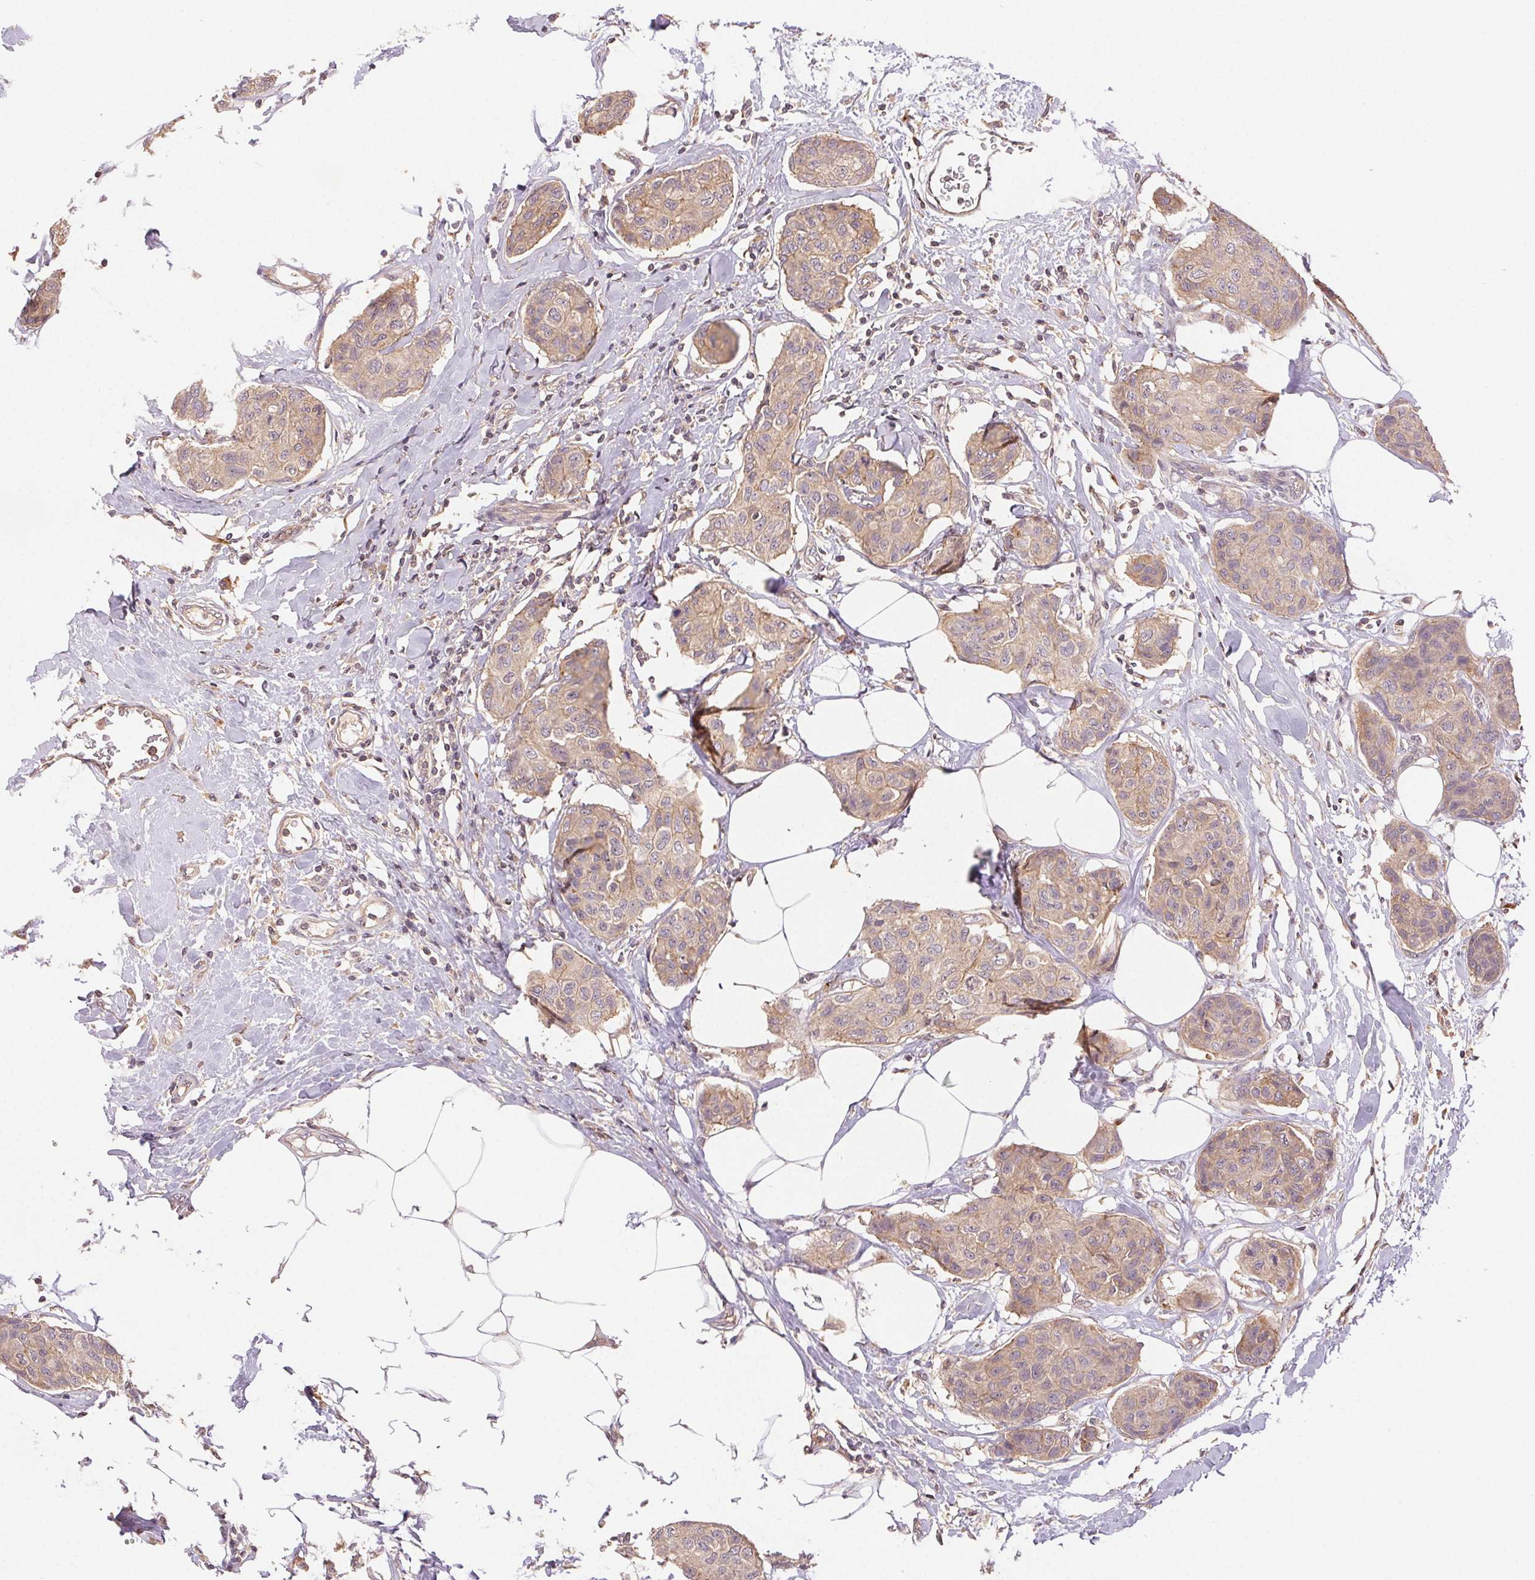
{"staining": {"intensity": "weak", "quantity": ">75%", "location": "cytoplasmic/membranous"}, "tissue": "breast cancer", "cell_type": "Tumor cells", "image_type": "cancer", "snomed": [{"axis": "morphology", "description": "Duct carcinoma"}, {"axis": "topography", "description": "Breast"}], "caption": "High-power microscopy captured an IHC histopathology image of breast cancer (invasive ductal carcinoma), revealing weak cytoplasmic/membranous staining in approximately >75% of tumor cells.", "gene": "MAPKAPK2", "patient": {"sex": "female", "age": 80}}